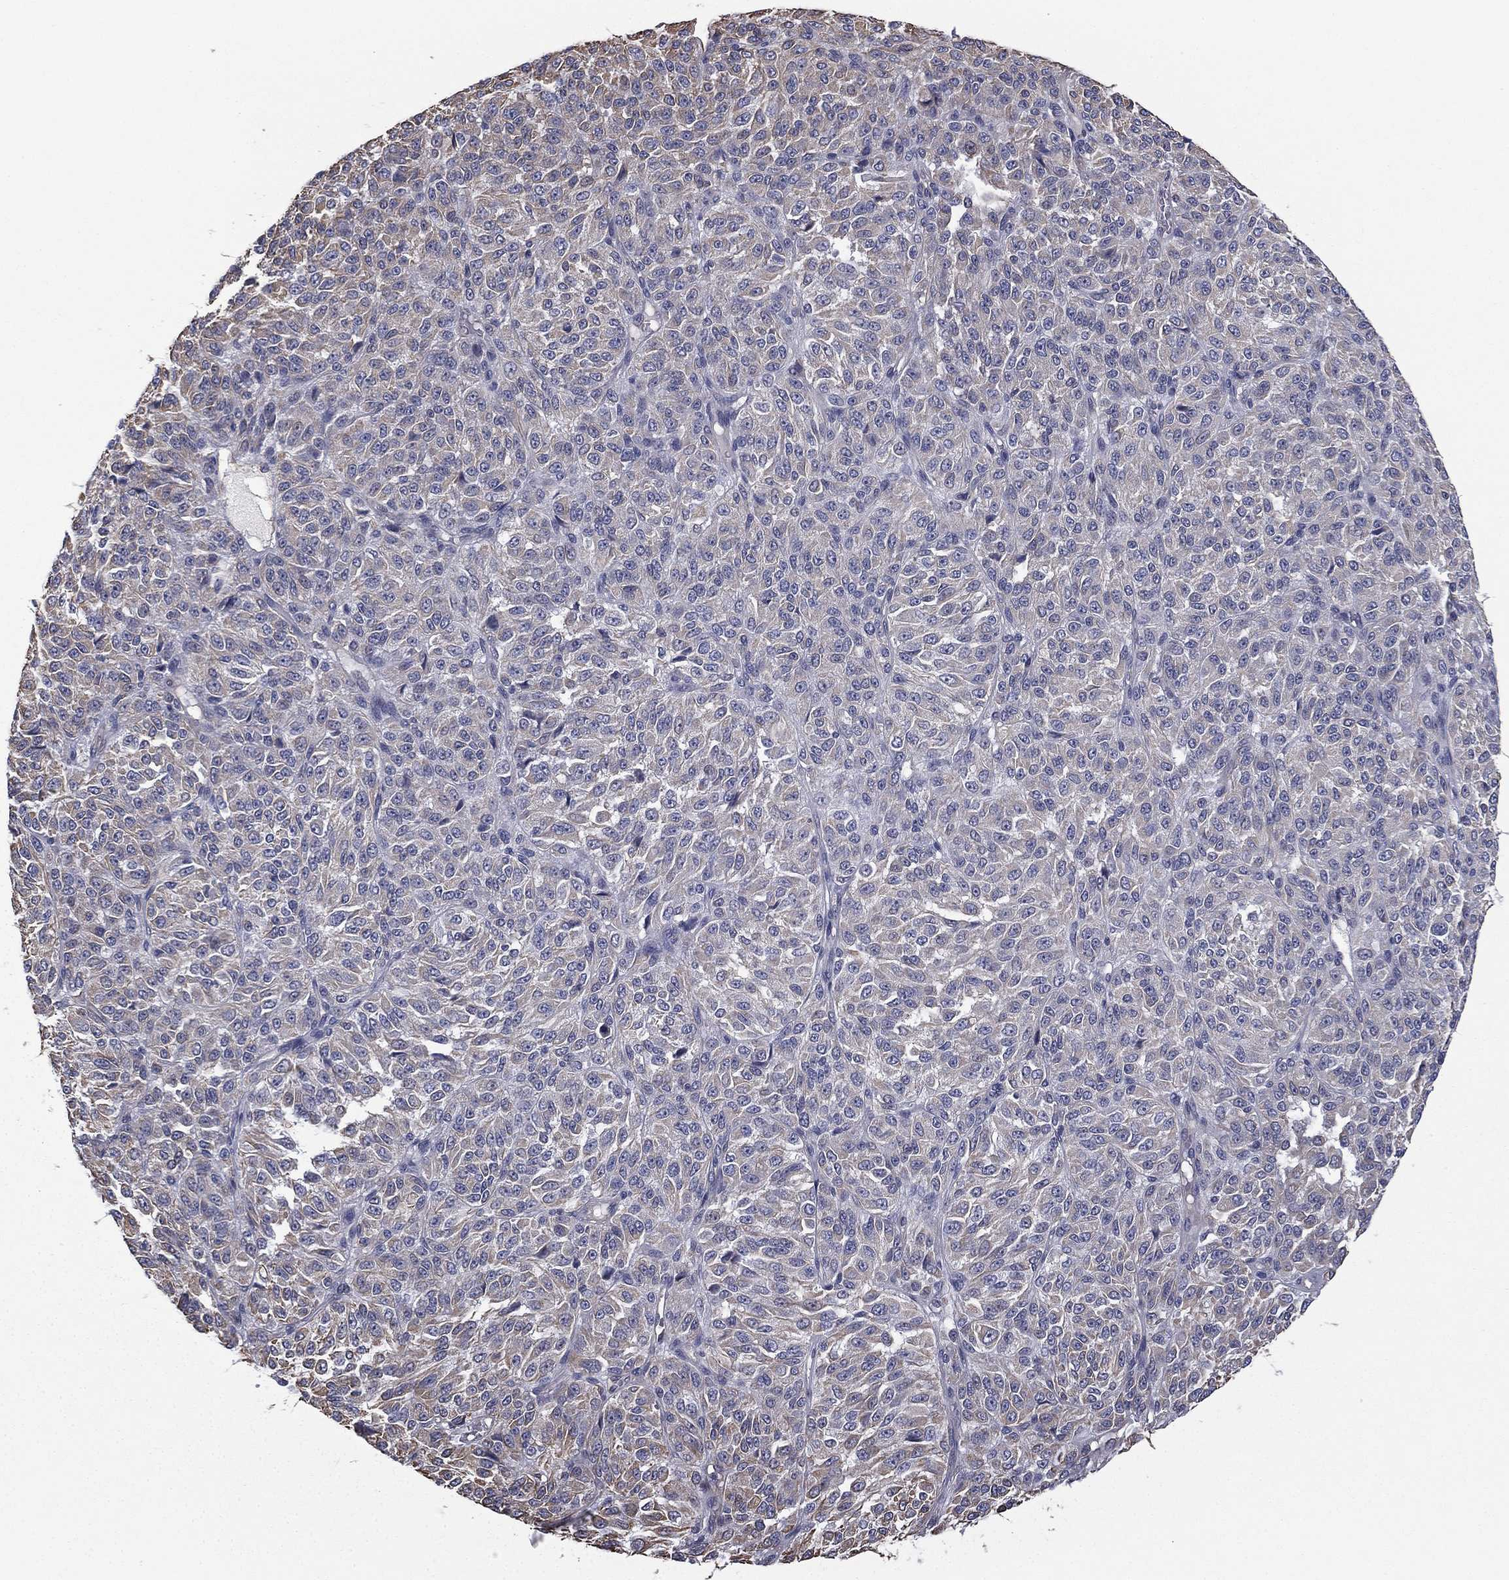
{"staining": {"intensity": "negative", "quantity": "none", "location": "none"}, "tissue": "melanoma", "cell_type": "Tumor cells", "image_type": "cancer", "snomed": [{"axis": "morphology", "description": "Malignant melanoma, Metastatic site"}, {"axis": "topography", "description": "Brain"}], "caption": "Immunohistochemistry histopathology image of neoplastic tissue: malignant melanoma (metastatic site) stained with DAB (3,3'-diaminobenzidine) exhibits no significant protein positivity in tumor cells.", "gene": "SCUBE1", "patient": {"sex": "female", "age": 56}}